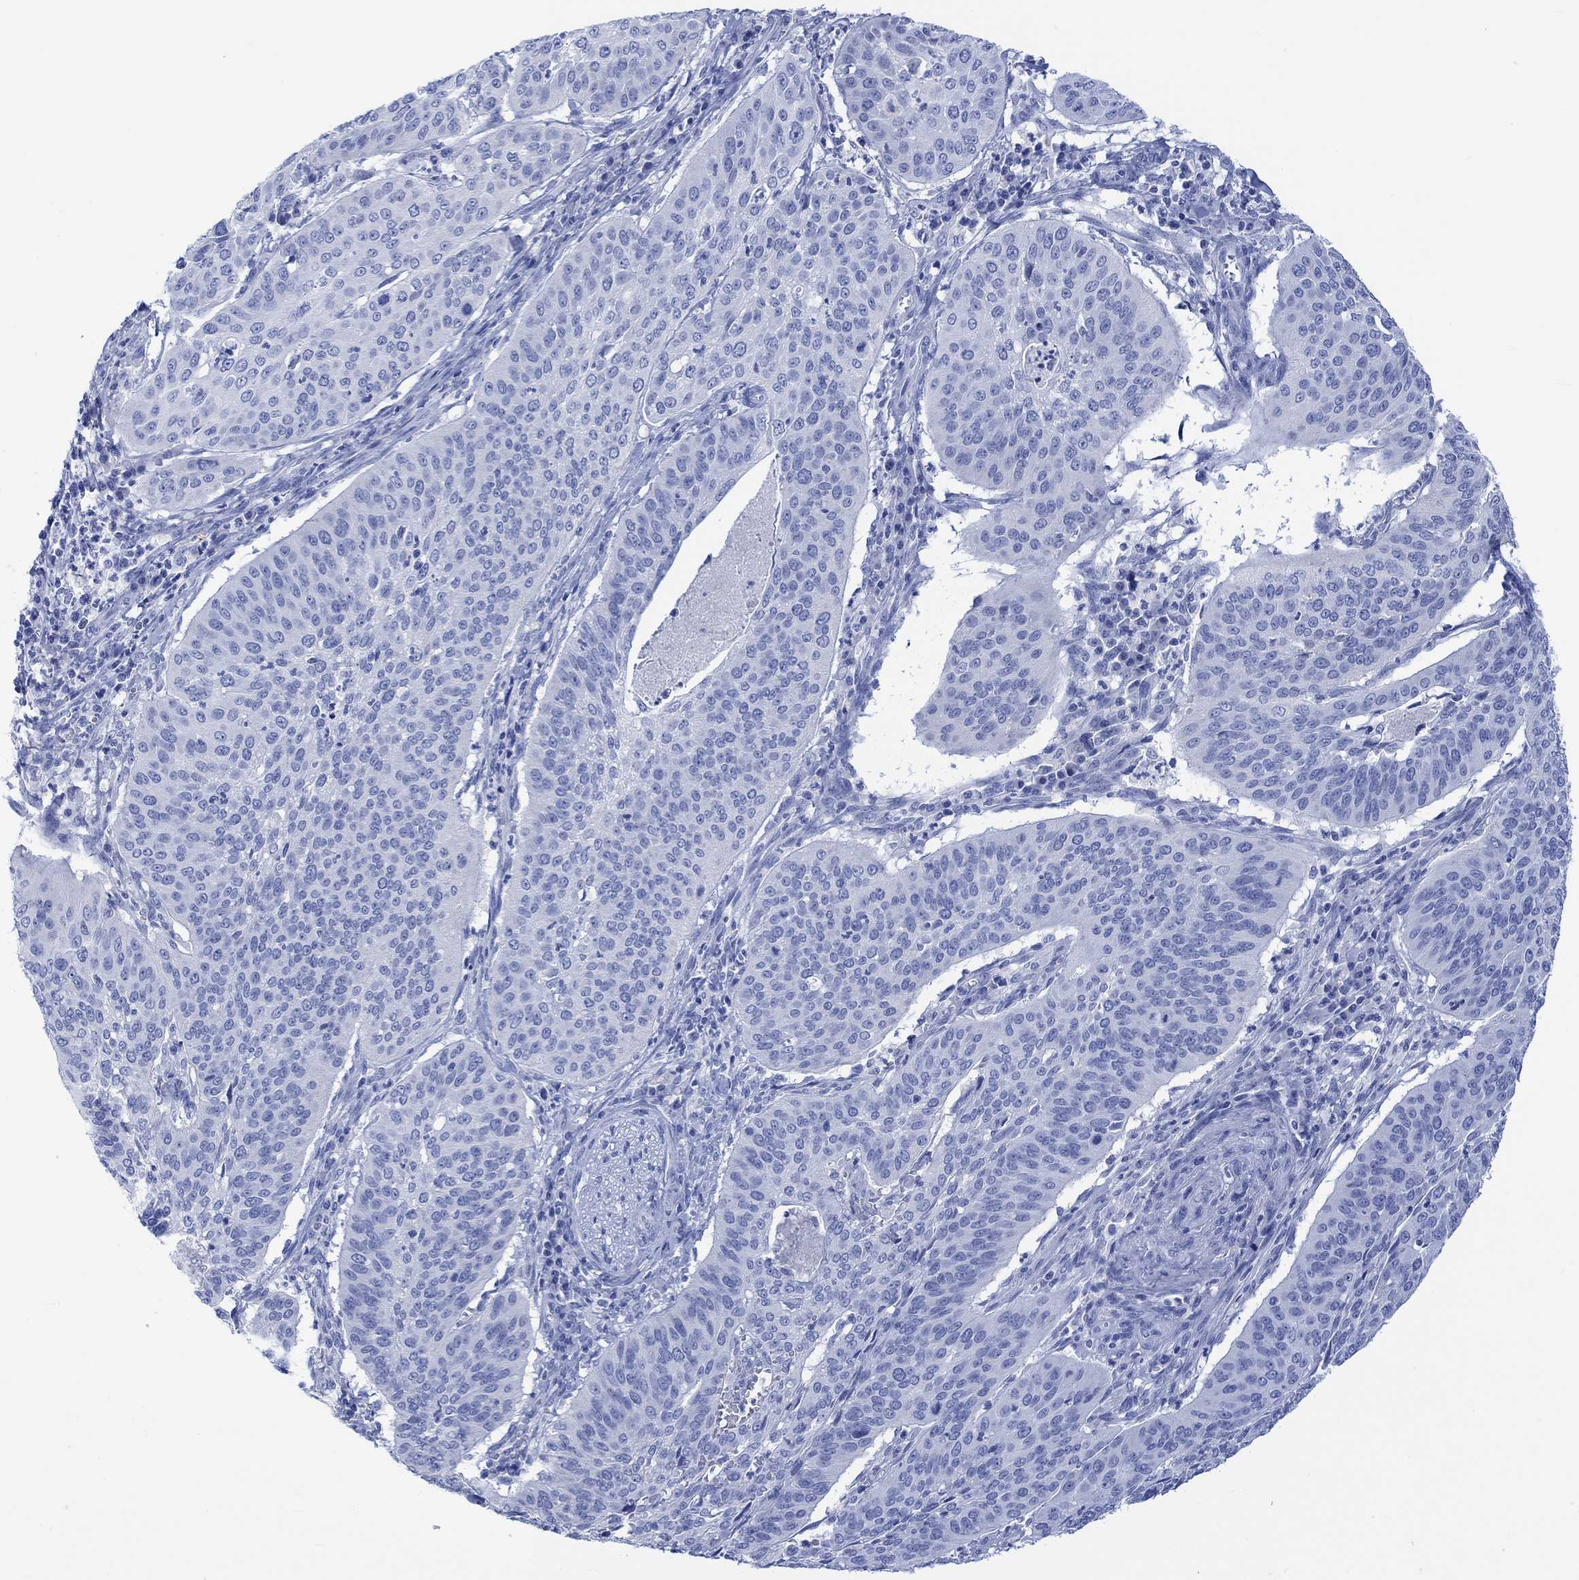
{"staining": {"intensity": "negative", "quantity": "none", "location": "none"}, "tissue": "cervical cancer", "cell_type": "Tumor cells", "image_type": "cancer", "snomed": [{"axis": "morphology", "description": "Normal tissue, NOS"}, {"axis": "morphology", "description": "Squamous cell carcinoma, NOS"}, {"axis": "topography", "description": "Cervix"}], "caption": "Tumor cells are negative for protein expression in human cervical cancer (squamous cell carcinoma).", "gene": "CALCA", "patient": {"sex": "female", "age": 39}}